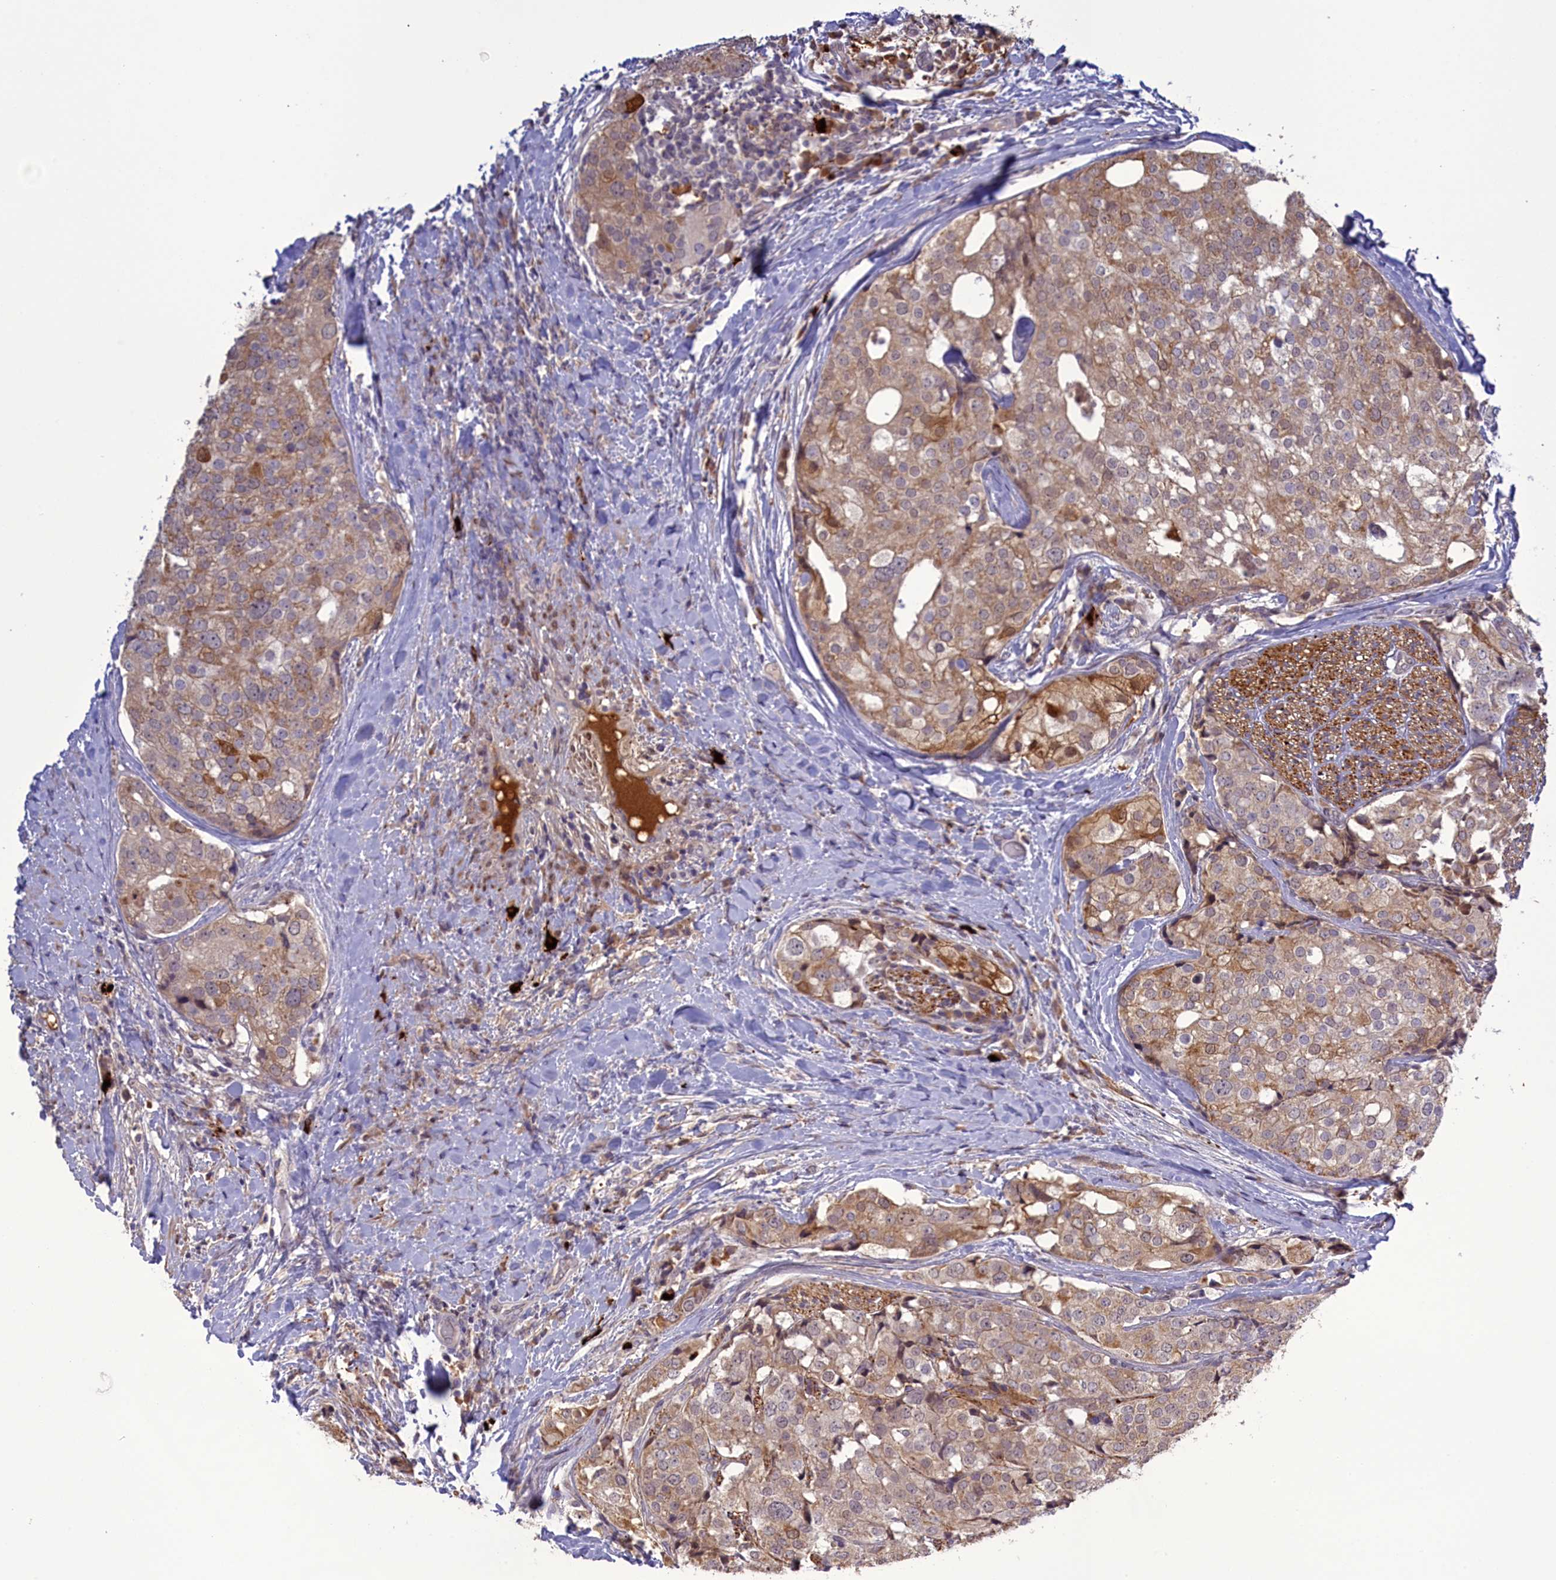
{"staining": {"intensity": "moderate", "quantity": ">75%", "location": "cytoplasmic/membranous"}, "tissue": "prostate cancer", "cell_type": "Tumor cells", "image_type": "cancer", "snomed": [{"axis": "morphology", "description": "Adenocarcinoma, High grade"}, {"axis": "topography", "description": "Prostate"}], "caption": "A medium amount of moderate cytoplasmic/membranous staining is seen in approximately >75% of tumor cells in prostate adenocarcinoma (high-grade) tissue. The protein is shown in brown color, while the nuclei are stained blue.", "gene": "RRAD", "patient": {"sex": "male", "age": 49}}